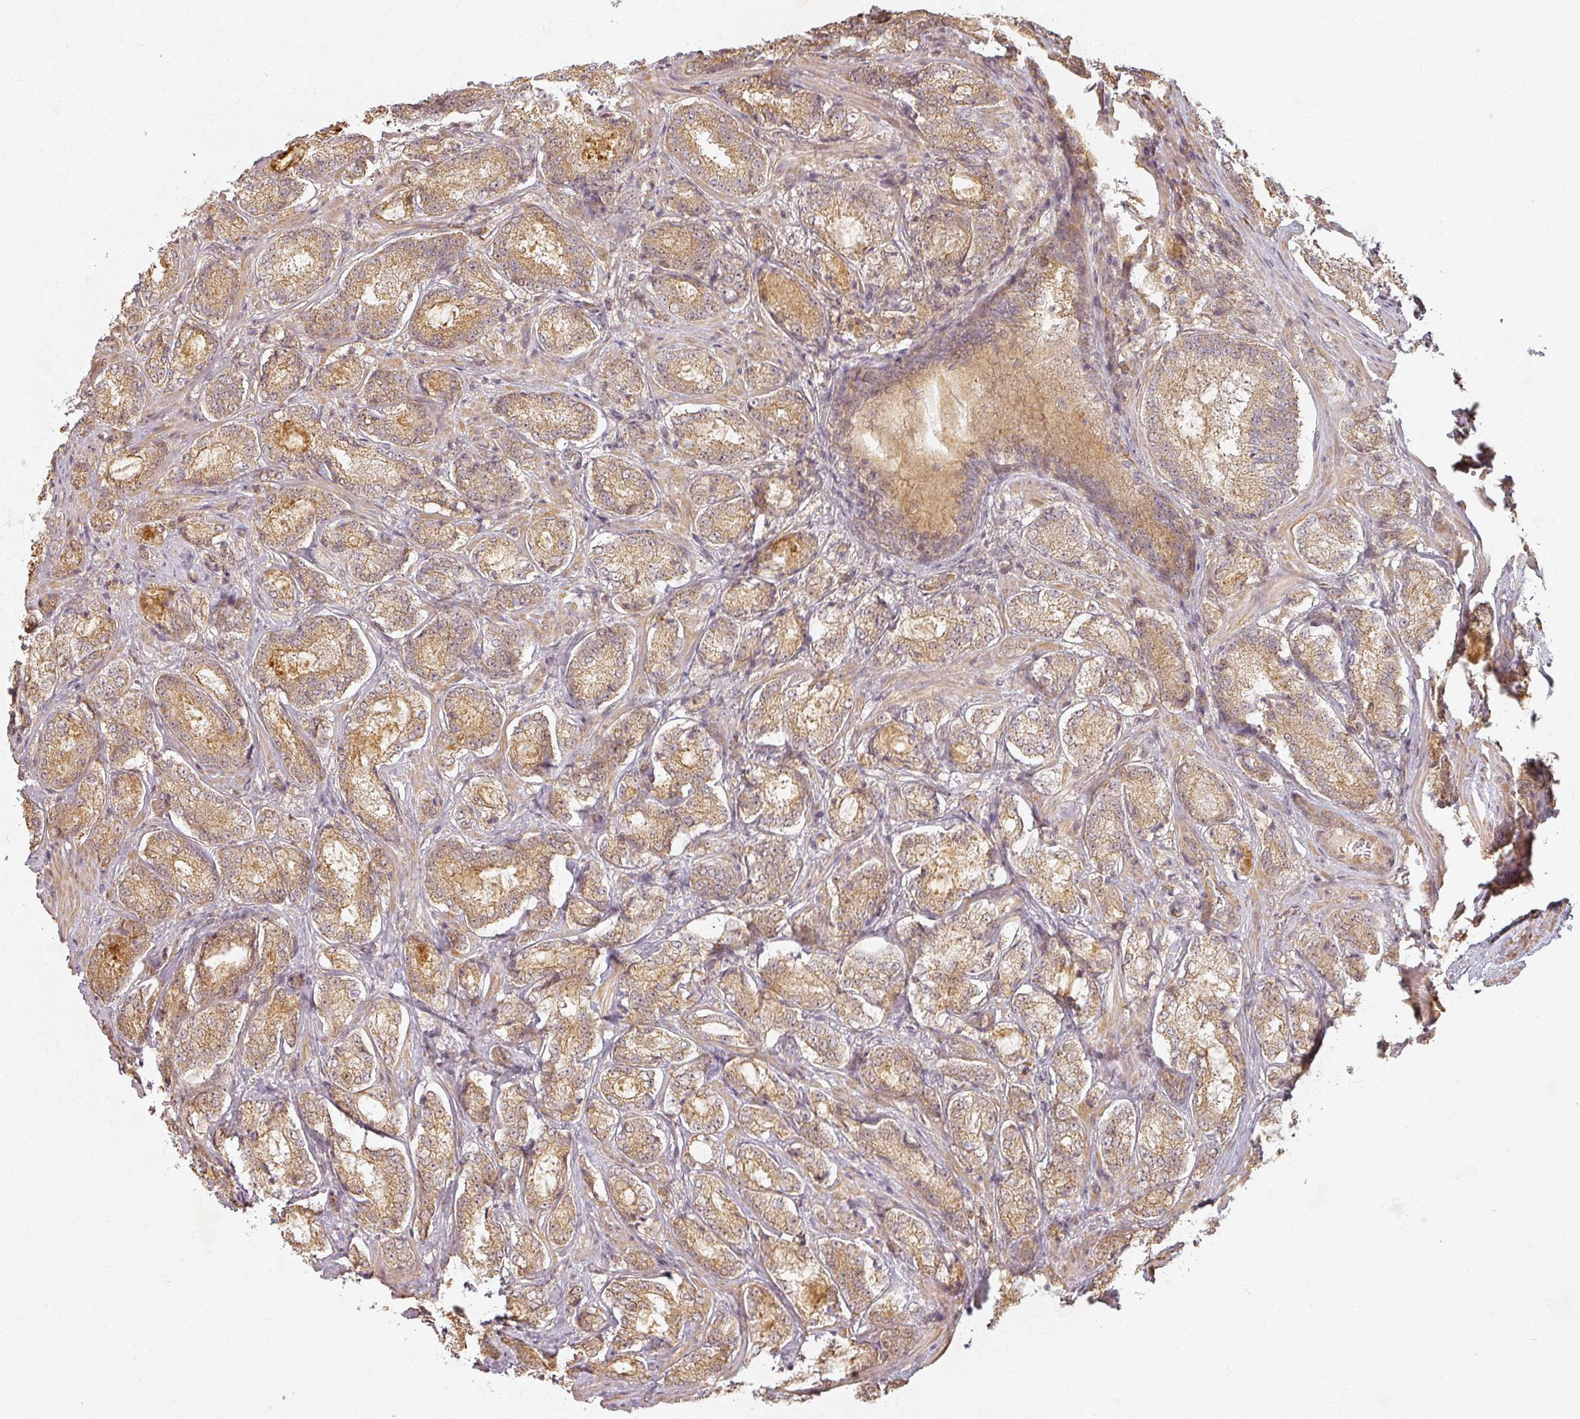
{"staining": {"intensity": "moderate", "quantity": ">75%", "location": "cytoplasmic/membranous,nuclear"}, "tissue": "prostate cancer", "cell_type": "Tumor cells", "image_type": "cancer", "snomed": [{"axis": "morphology", "description": "Adenocarcinoma, Low grade"}, {"axis": "topography", "description": "Prostate"}], "caption": "Protein staining displays moderate cytoplasmic/membranous and nuclear positivity in approximately >75% of tumor cells in prostate cancer. The staining is performed using DAB (3,3'-diaminobenzidine) brown chromogen to label protein expression. The nuclei are counter-stained blue using hematoxylin.", "gene": "MED19", "patient": {"sex": "male", "age": 74}}